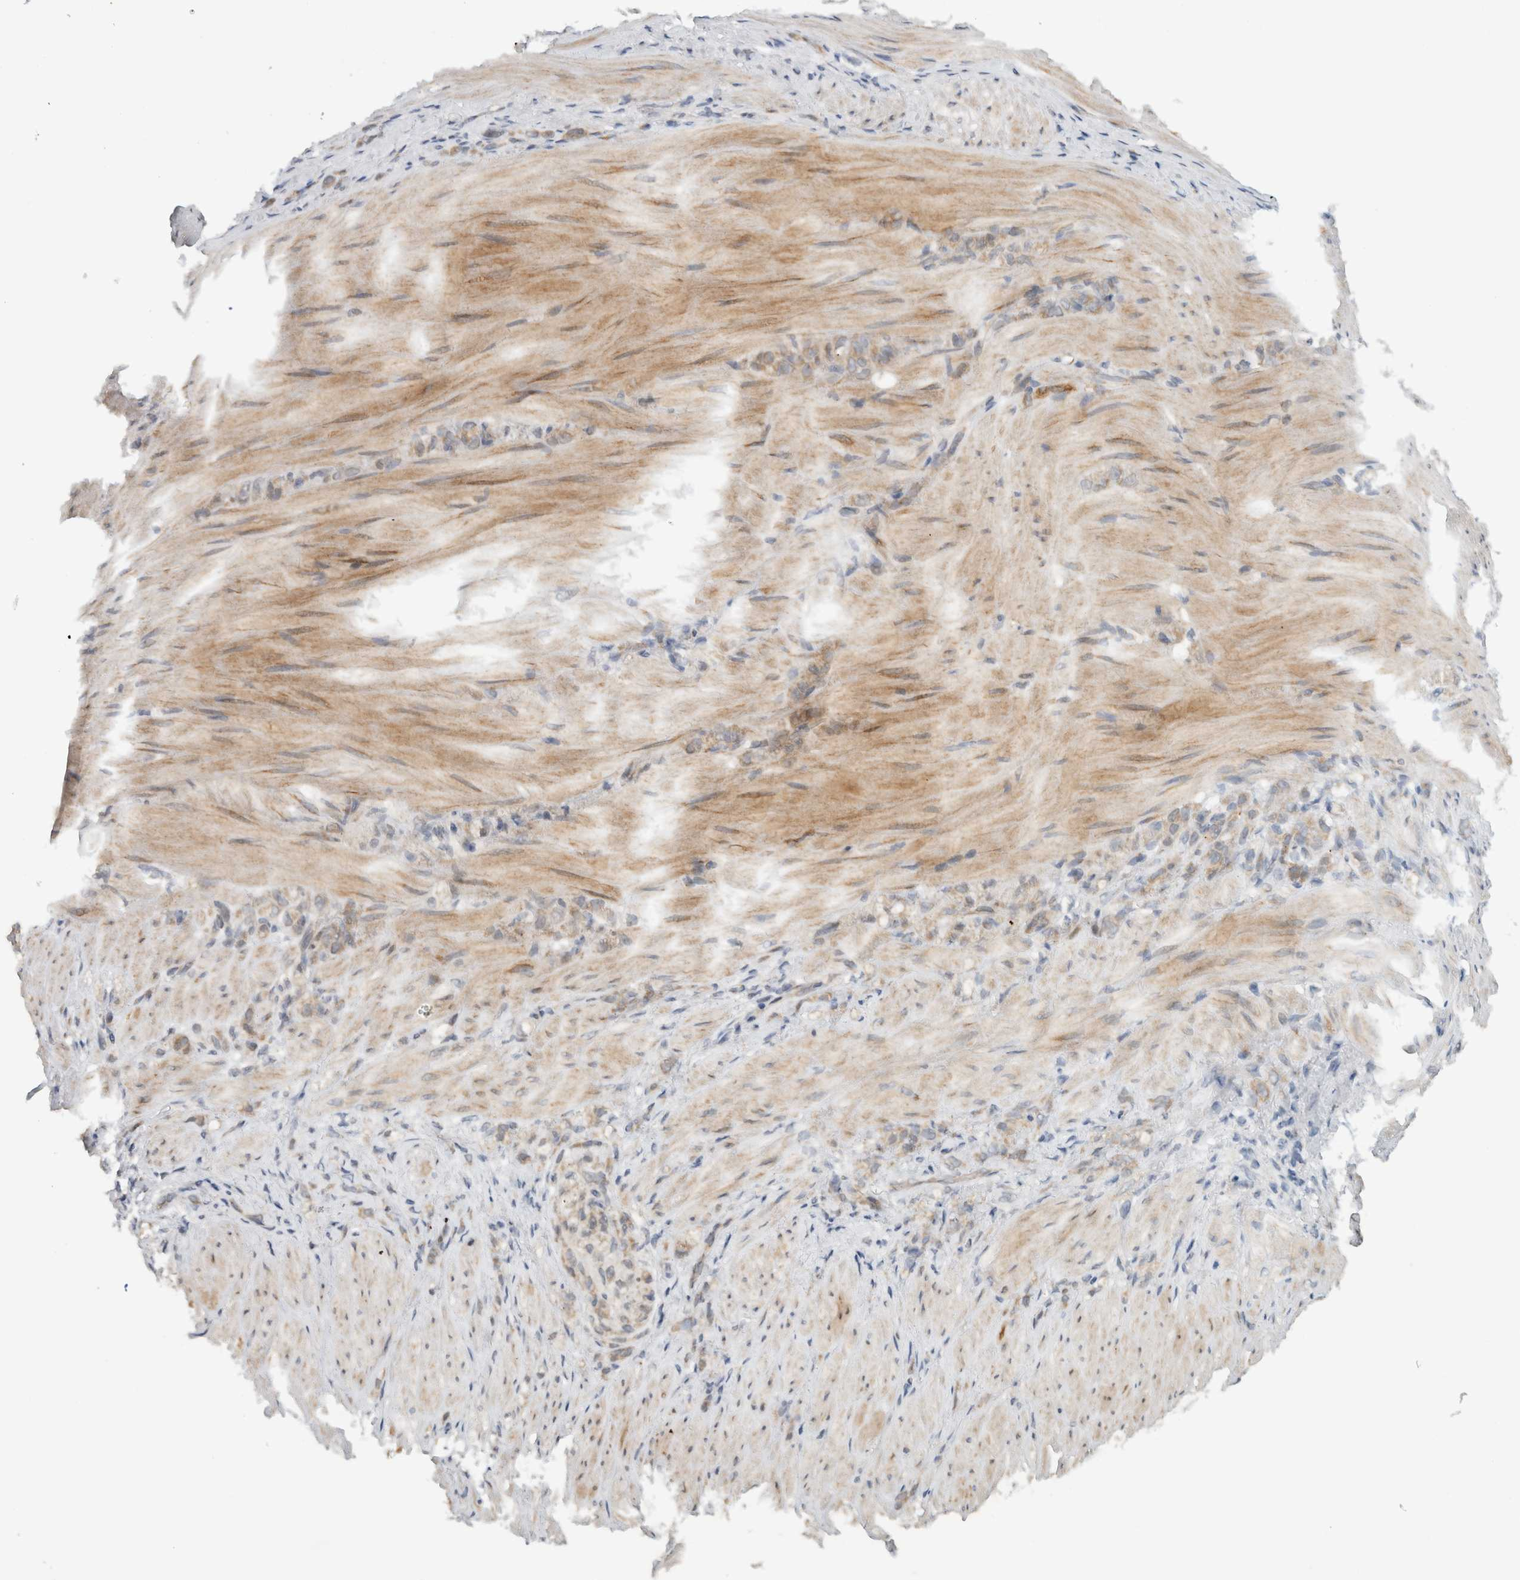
{"staining": {"intensity": "weak", "quantity": "25%-75%", "location": "cytoplasmic/membranous"}, "tissue": "stomach cancer", "cell_type": "Tumor cells", "image_type": "cancer", "snomed": [{"axis": "morphology", "description": "Normal tissue, NOS"}, {"axis": "morphology", "description": "Adenocarcinoma, NOS"}, {"axis": "topography", "description": "Stomach"}], "caption": "Stomach cancer (adenocarcinoma) stained for a protein demonstrates weak cytoplasmic/membranous positivity in tumor cells. Using DAB (brown) and hematoxylin (blue) stains, captured at high magnification using brightfield microscopy.", "gene": "CMC2", "patient": {"sex": "male", "age": 82}}